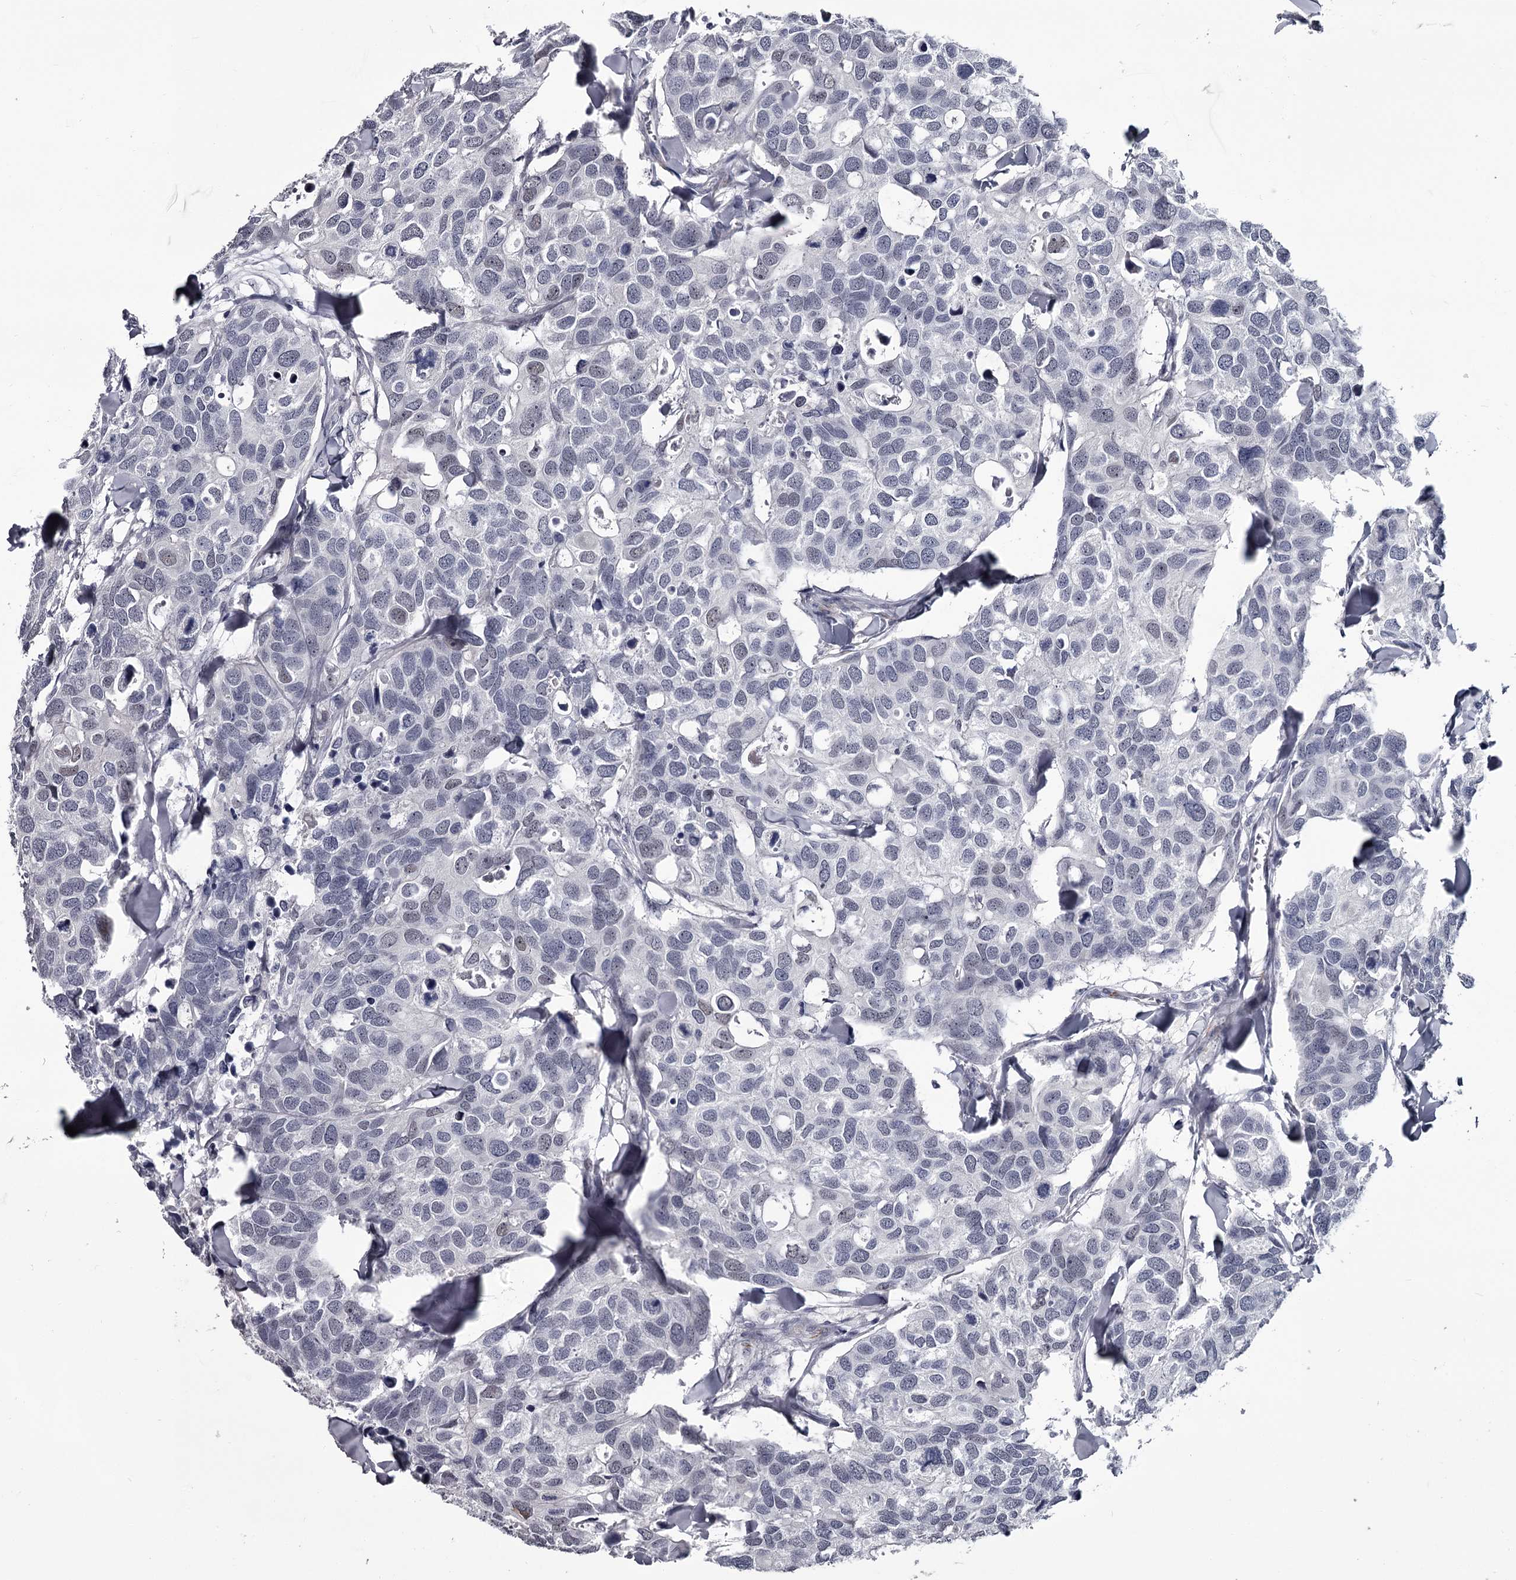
{"staining": {"intensity": "negative", "quantity": "none", "location": "none"}, "tissue": "breast cancer", "cell_type": "Tumor cells", "image_type": "cancer", "snomed": [{"axis": "morphology", "description": "Duct carcinoma"}, {"axis": "topography", "description": "Breast"}], "caption": "Breast infiltrating ductal carcinoma was stained to show a protein in brown. There is no significant expression in tumor cells.", "gene": "PRPF40B", "patient": {"sex": "female", "age": 83}}